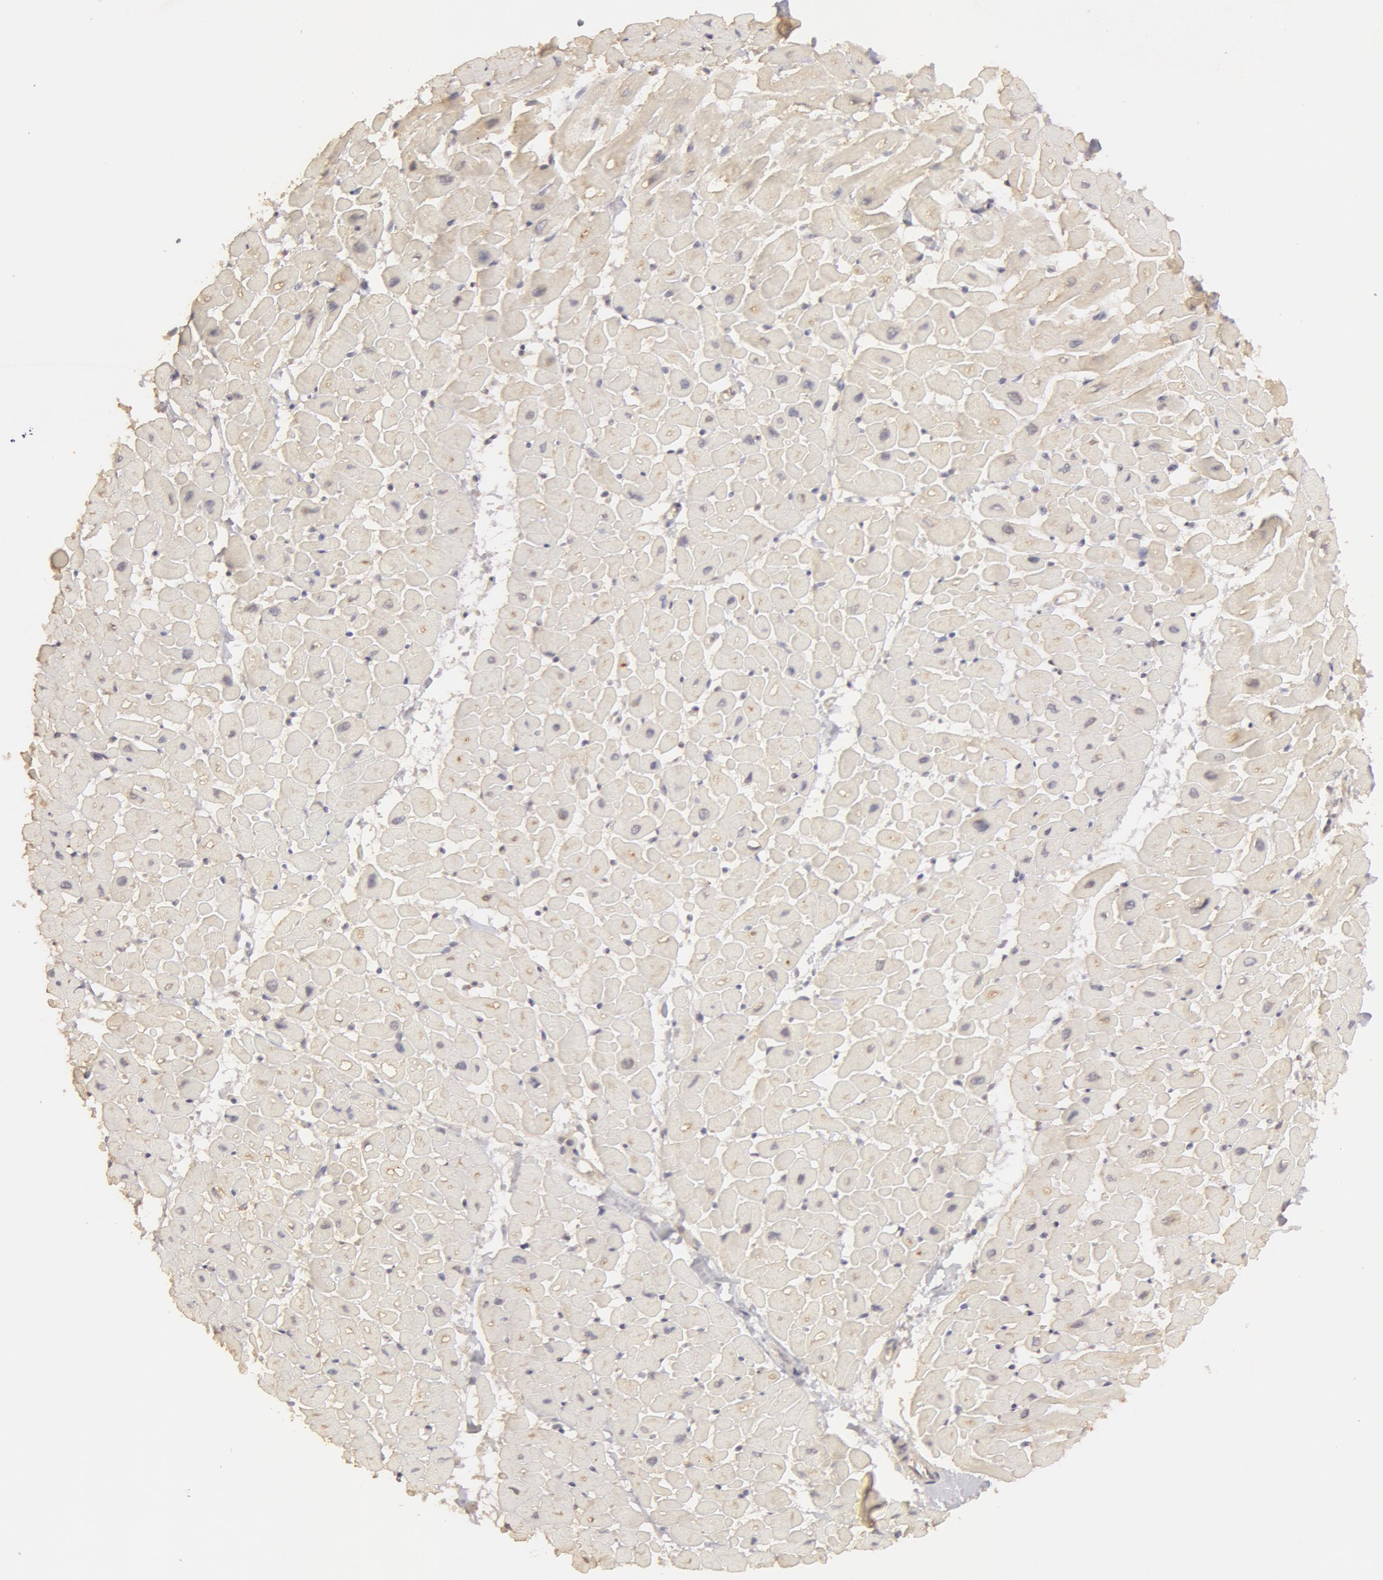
{"staining": {"intensity": "negative", "quantity": "none", "location": "none"}, "tissue": "heart muscle", "cell_type": "Cardiomyocytes", "image_type": "normal", "snomed": [{"axis": "morphology", "description": "Normal tissue, NOS"}, {"axis": "topography", "description": "Heart"}], "caption": "This is an immunohistochemistry (IHC) image of normal heart muscle. There is no expression in cardiomyocytes.", "gene": "ADPRH", "patient": {"sex": "male", "age": 45}}